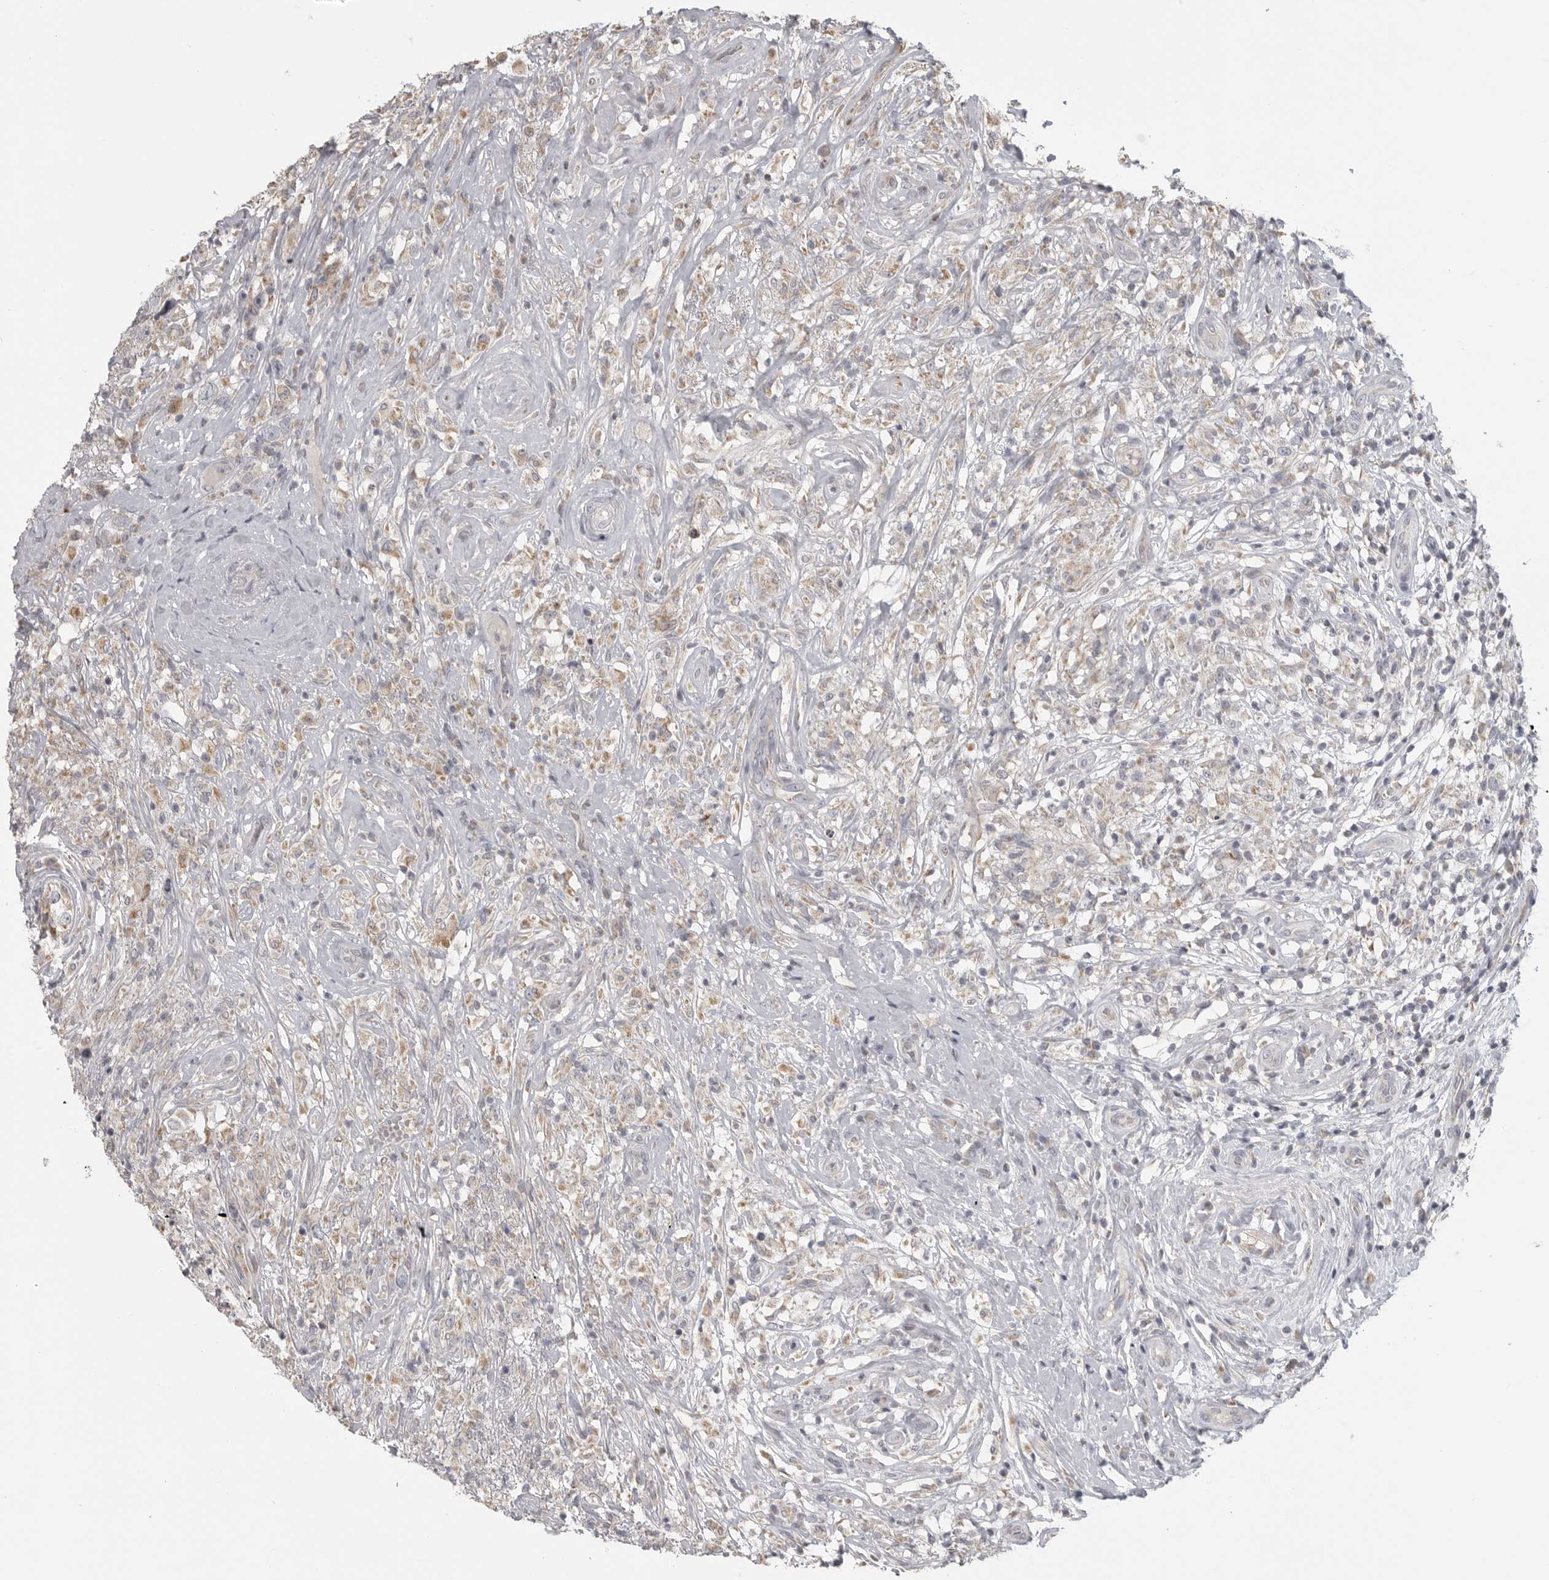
{"staining": {"intensity": "weak", "quantity": "<25%", "location": "cytoplasmic/membranous"}, "tissue": "testis cancer", "cell_type": "Tumor cells", "image_type": "cancer", "snomed": [{"axis": "morphology", "description": "Seminoma, NOS"}, {"axis": "topography", "description": "Testis"}], "caption": "A high-resolution micrograph shows IHC staining of testis cancer, which displays no significant staining in tumor cells.", "gene": "RXFP3", "patient": {"sex": "male", "age": 49}}